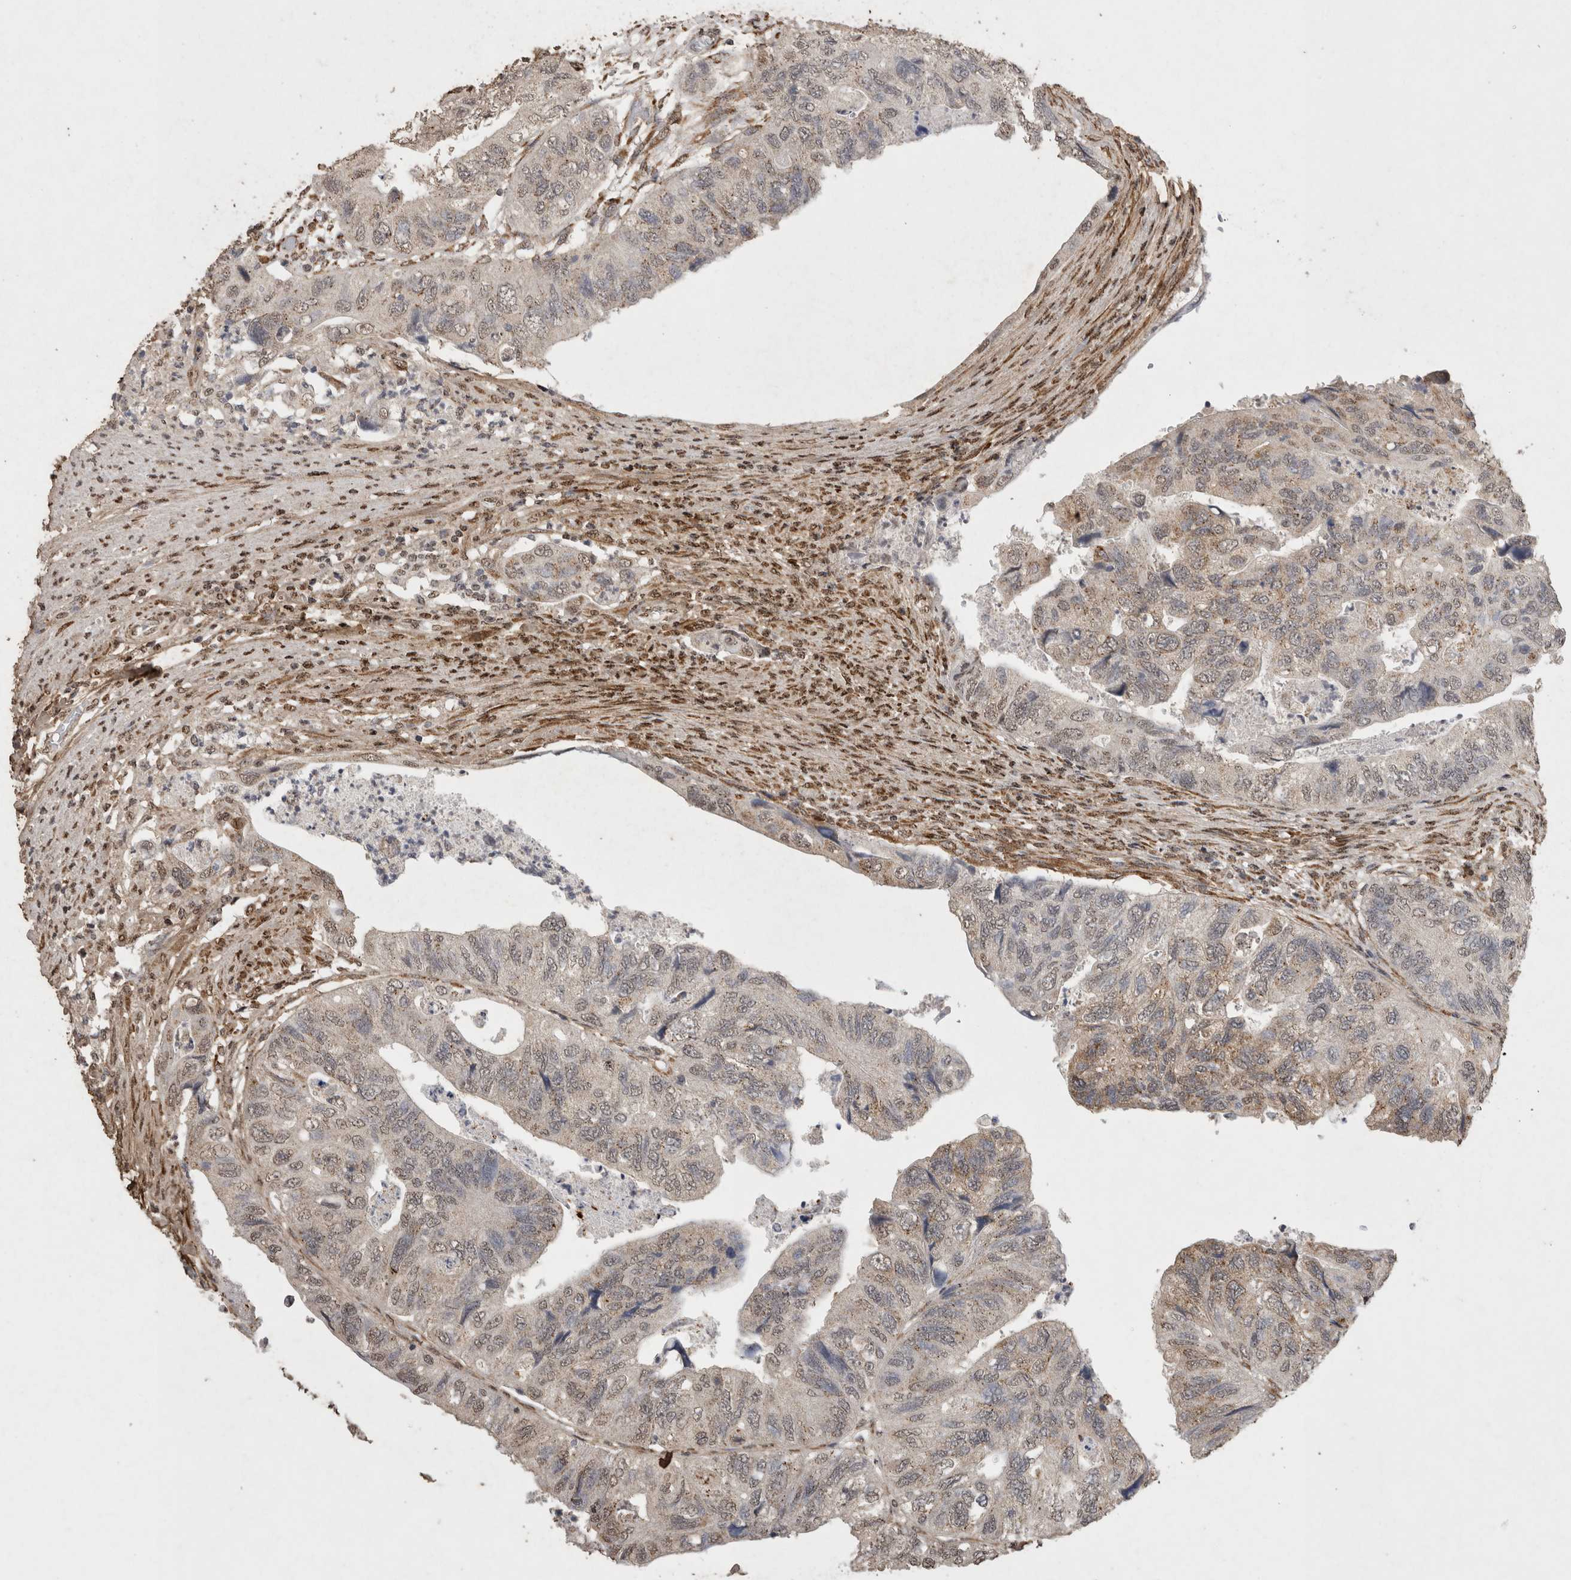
{"staining": {"intensity": "moderate", "quantity": "<25%", "location": "cytoplasmic/membranous"}, "tissue": "colorectal cancer", "cell_type": "Tumor cells", "image_type": "cancer", "snomed": [{"axis": "morphology", "description": "Adenocarcinoma, NOS"}, {"axis": "topography", "description": "Rectum"}], "caption": "An IHC photomicrograph of neoplastic tissue is shown. Protein staining in brown highlights moderate cytoplasmic/membranous positivity in colorectal cancer within tumor cells.", "gene": "C1QTNF5", "patient": {"sex": "male", "age": 63}}